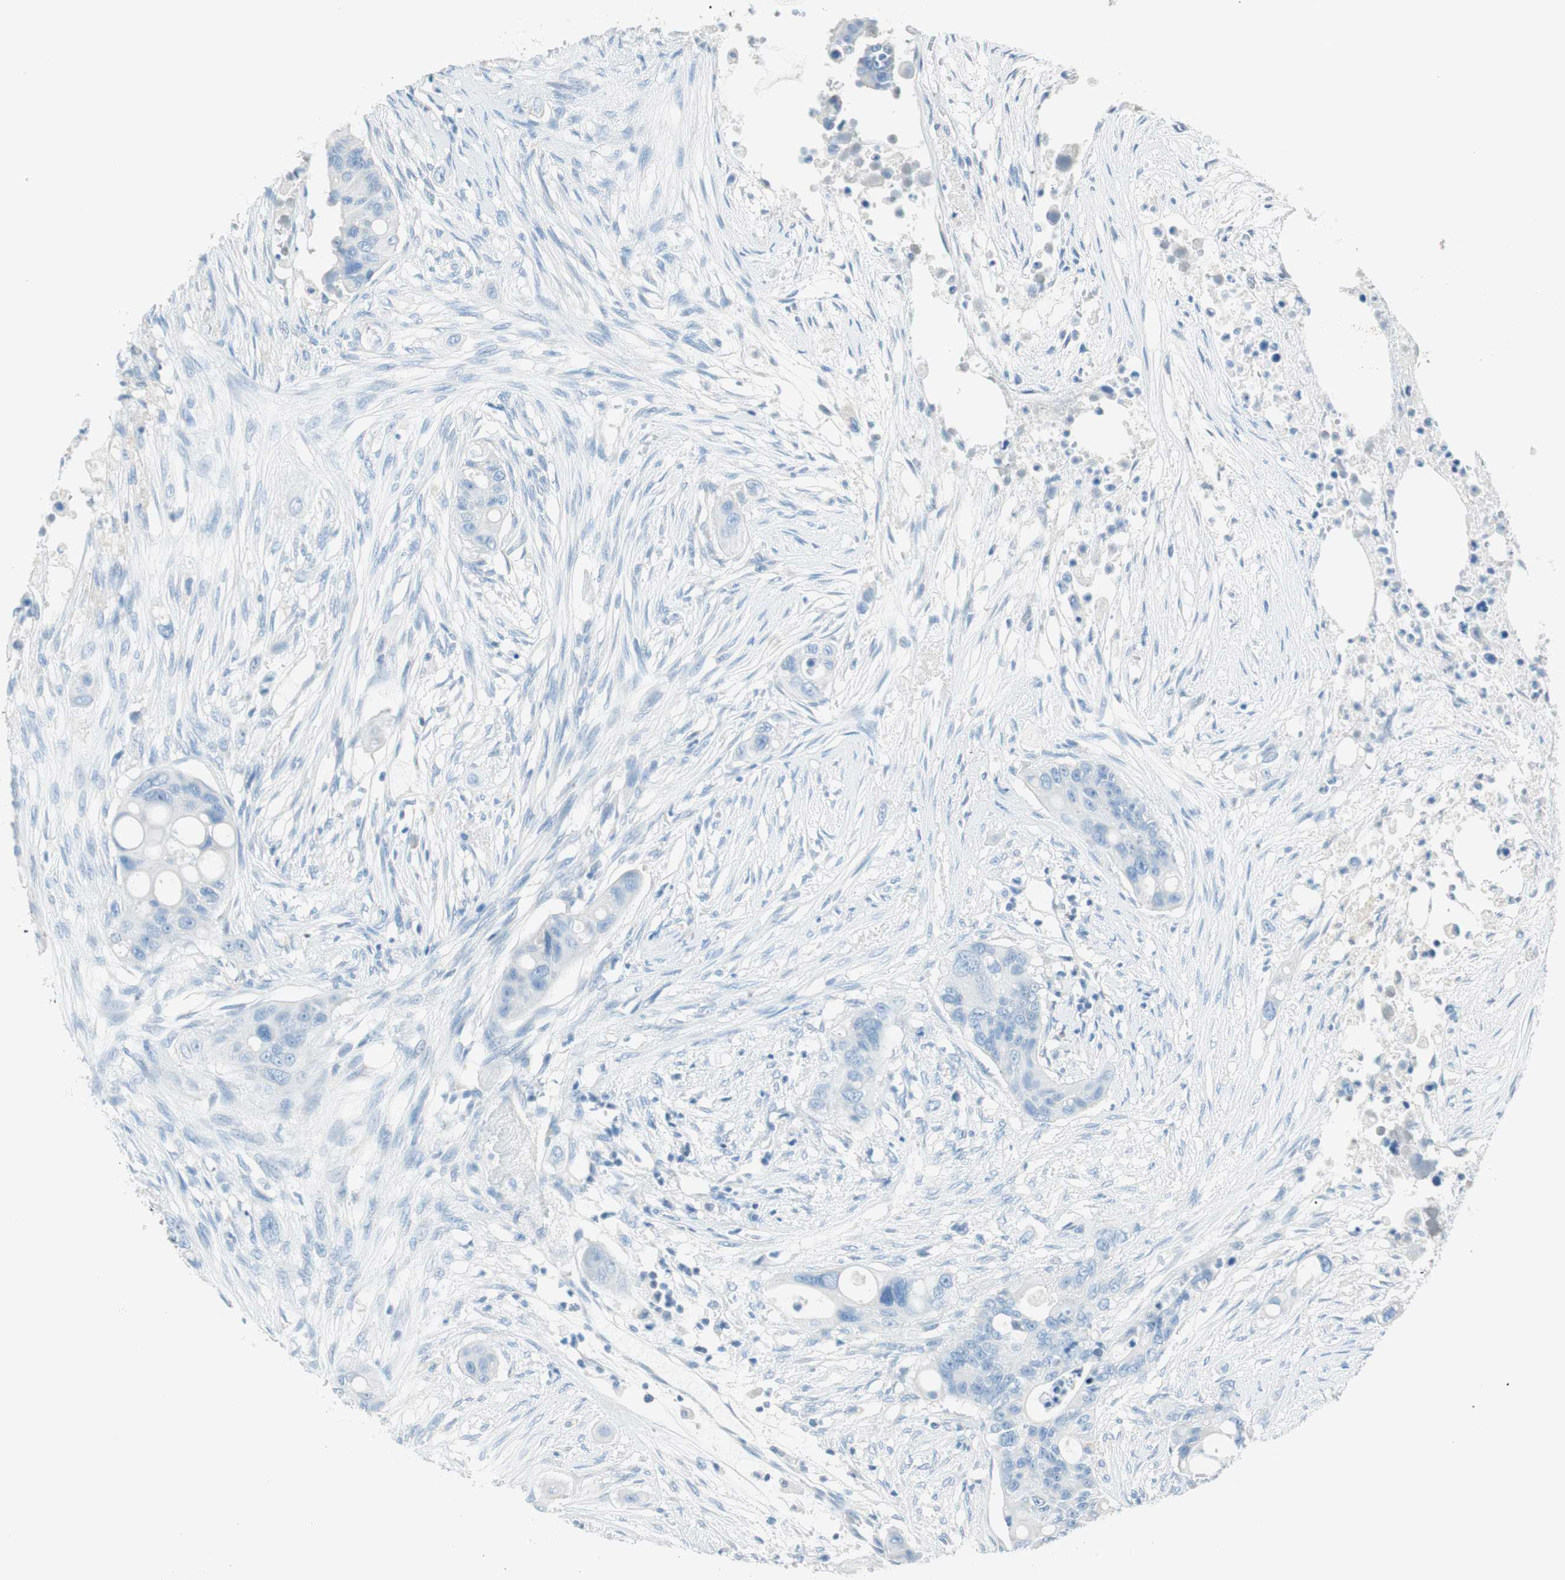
{"staining": {"intensity": "negative", "quantity": "none", "location": "none"}, "tissue": "colorectal cancer", "cell_type": "Tumor cells", "image_type": "cancer", "snomed": [{"axis": "morphology", "description": "Adenocarcinoma, NOS"}, {"axis": "topography", "description": "Colon"}], "caption": "IHC micrograph of neoplastic tissue: adenocarcinoma (colorectal) stained with DAB (3,3'-diaminobenzidine) shows no significant protein positivity in tumor cells.", "gene": "TNFRSF13C", "patient": {"sex": "female", "age": 57}}